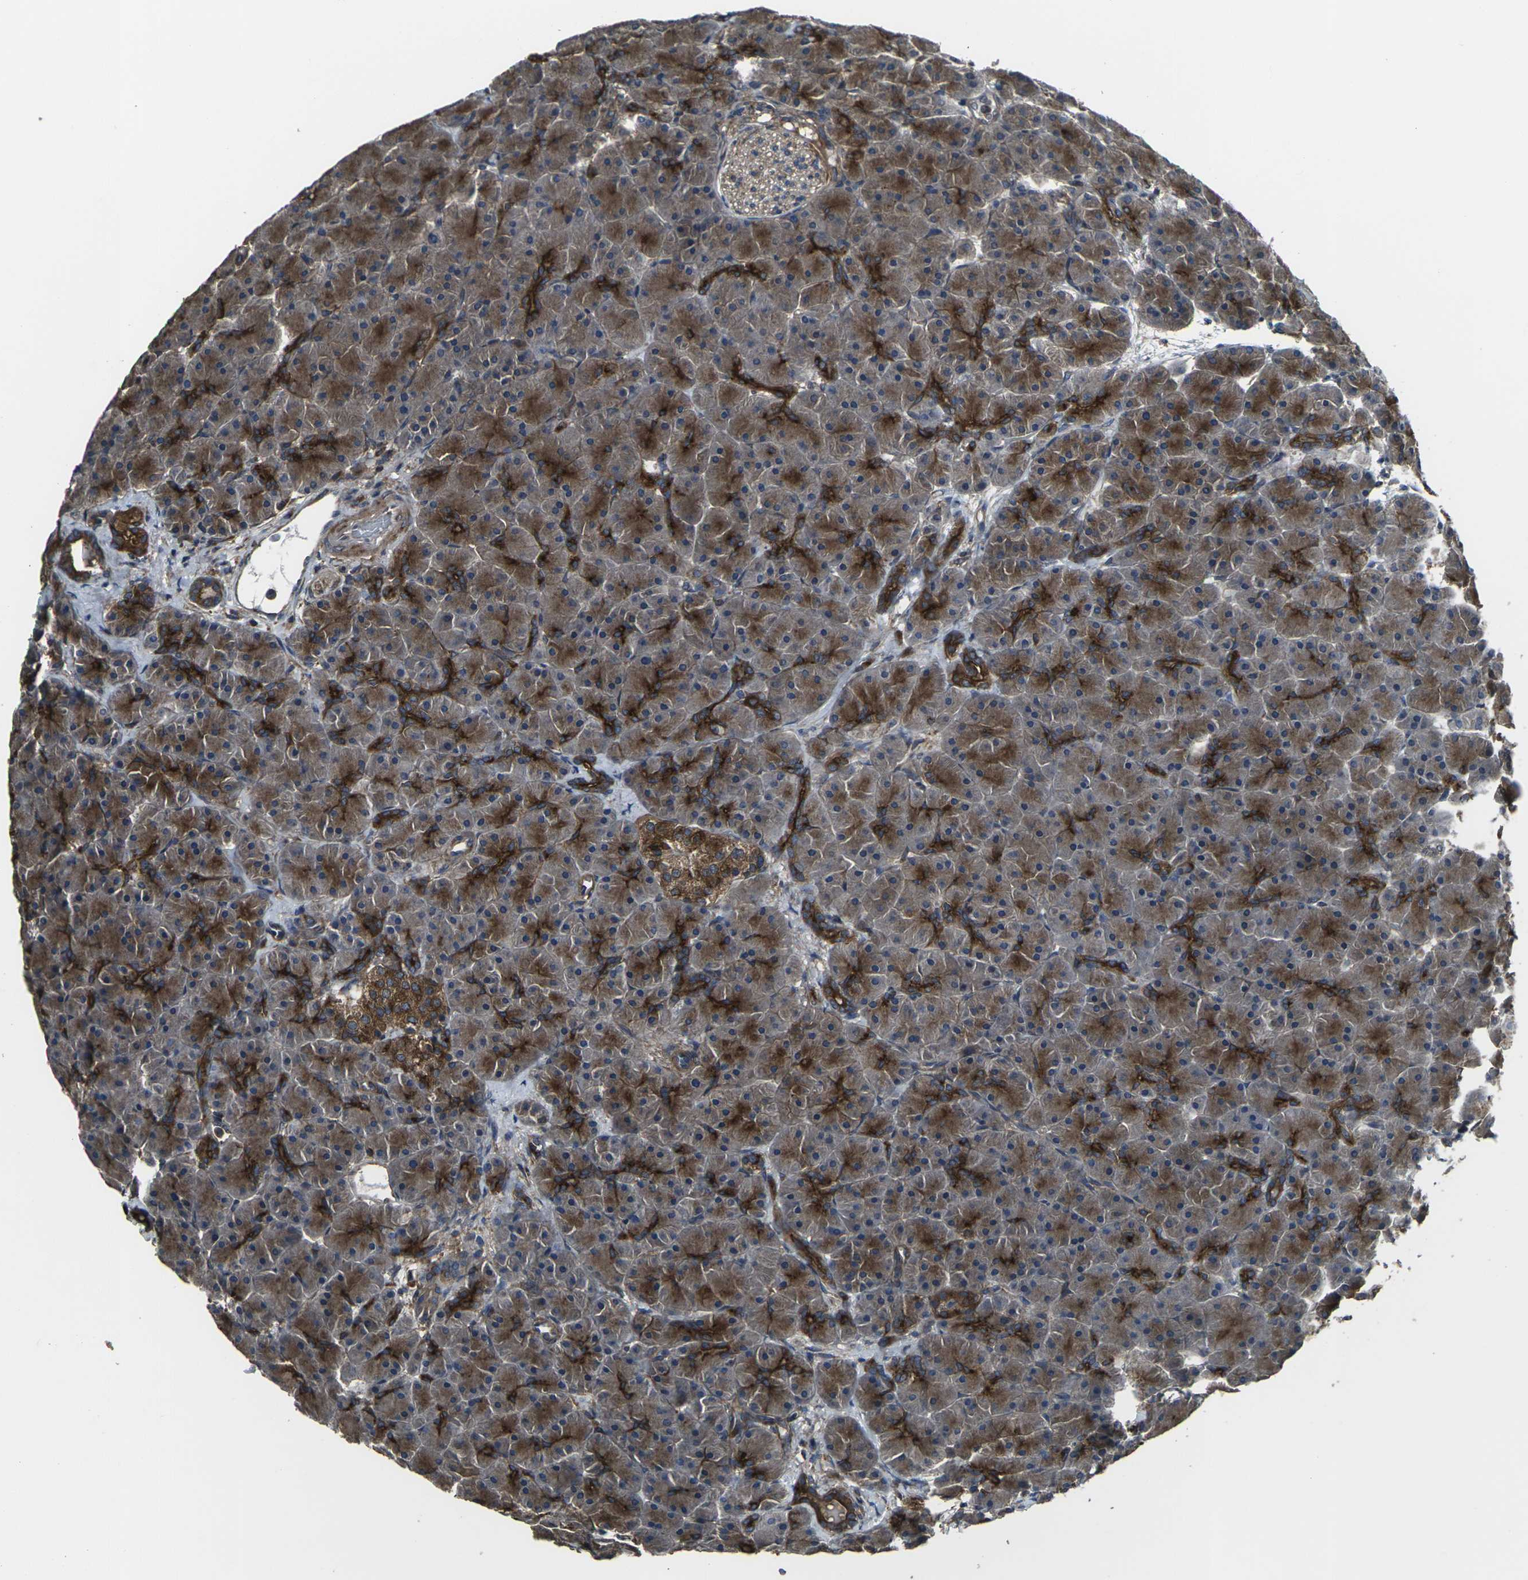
{"staining": {"intensity": "strong", "quantity": "25%-75%", "location": "cytoplasmic/membranous"}, "tissue": "pancreas", "cell_type": "Exocrine glandular cells", "image_type": "normal", "snomed": [{"axis": "morphology", "description": "Normal tissue, NOS"}, {"axis": "topography", "description": "Pancreas"}], "caption": "The immunohistochemical stain labels strong cytoplasmic/membranous expression in exocrine glandular cells of benign pancreas. The staining is performed using DAB brown chromogen to label protein expression. The nuclei are counter-stained blue using hematoxylin.", "gene": "PRKACB", "patient": {"sex": "male", "age": 66}}